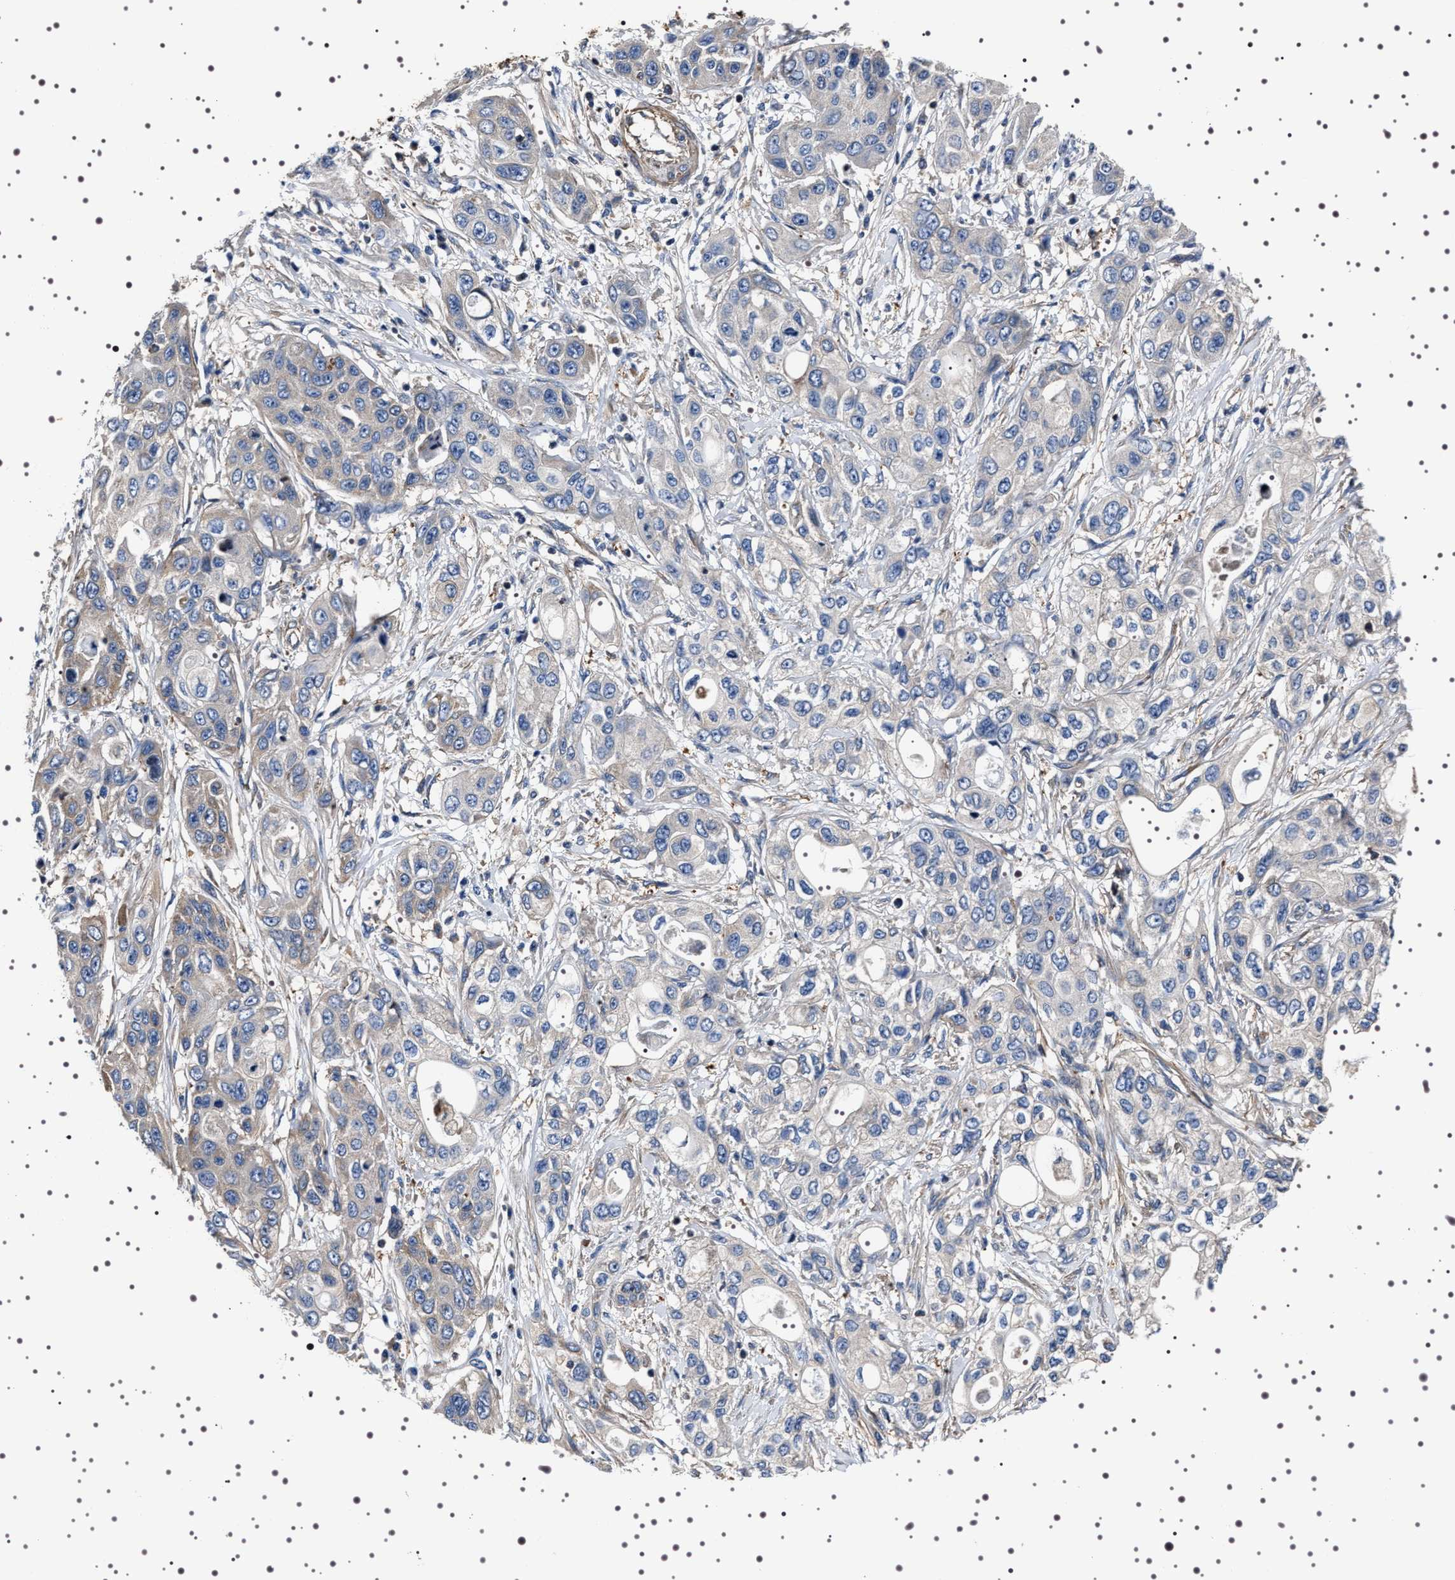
{"staining": {"intensity": "negative", "quantity": "none", "location": "none"}, "tissue": "pancreatic cancer", "cell_type": "Tumor cells", "image_type": "cancer", "snomed": [{"axis": "morphology", "description": "Adenocarcinoma, NOS"}, {"axis": "topography", "description": "Pancreas"}], "caption": "Immunohistochemistry image of human adenocarcinoma (pancreatic) stained for a protein (brown), which displays no expression in tumor cells. (DAB immunohistochemistry, high magnification).", "gene": "WDR1", "patient": {"sex": "female", "age": 70}}